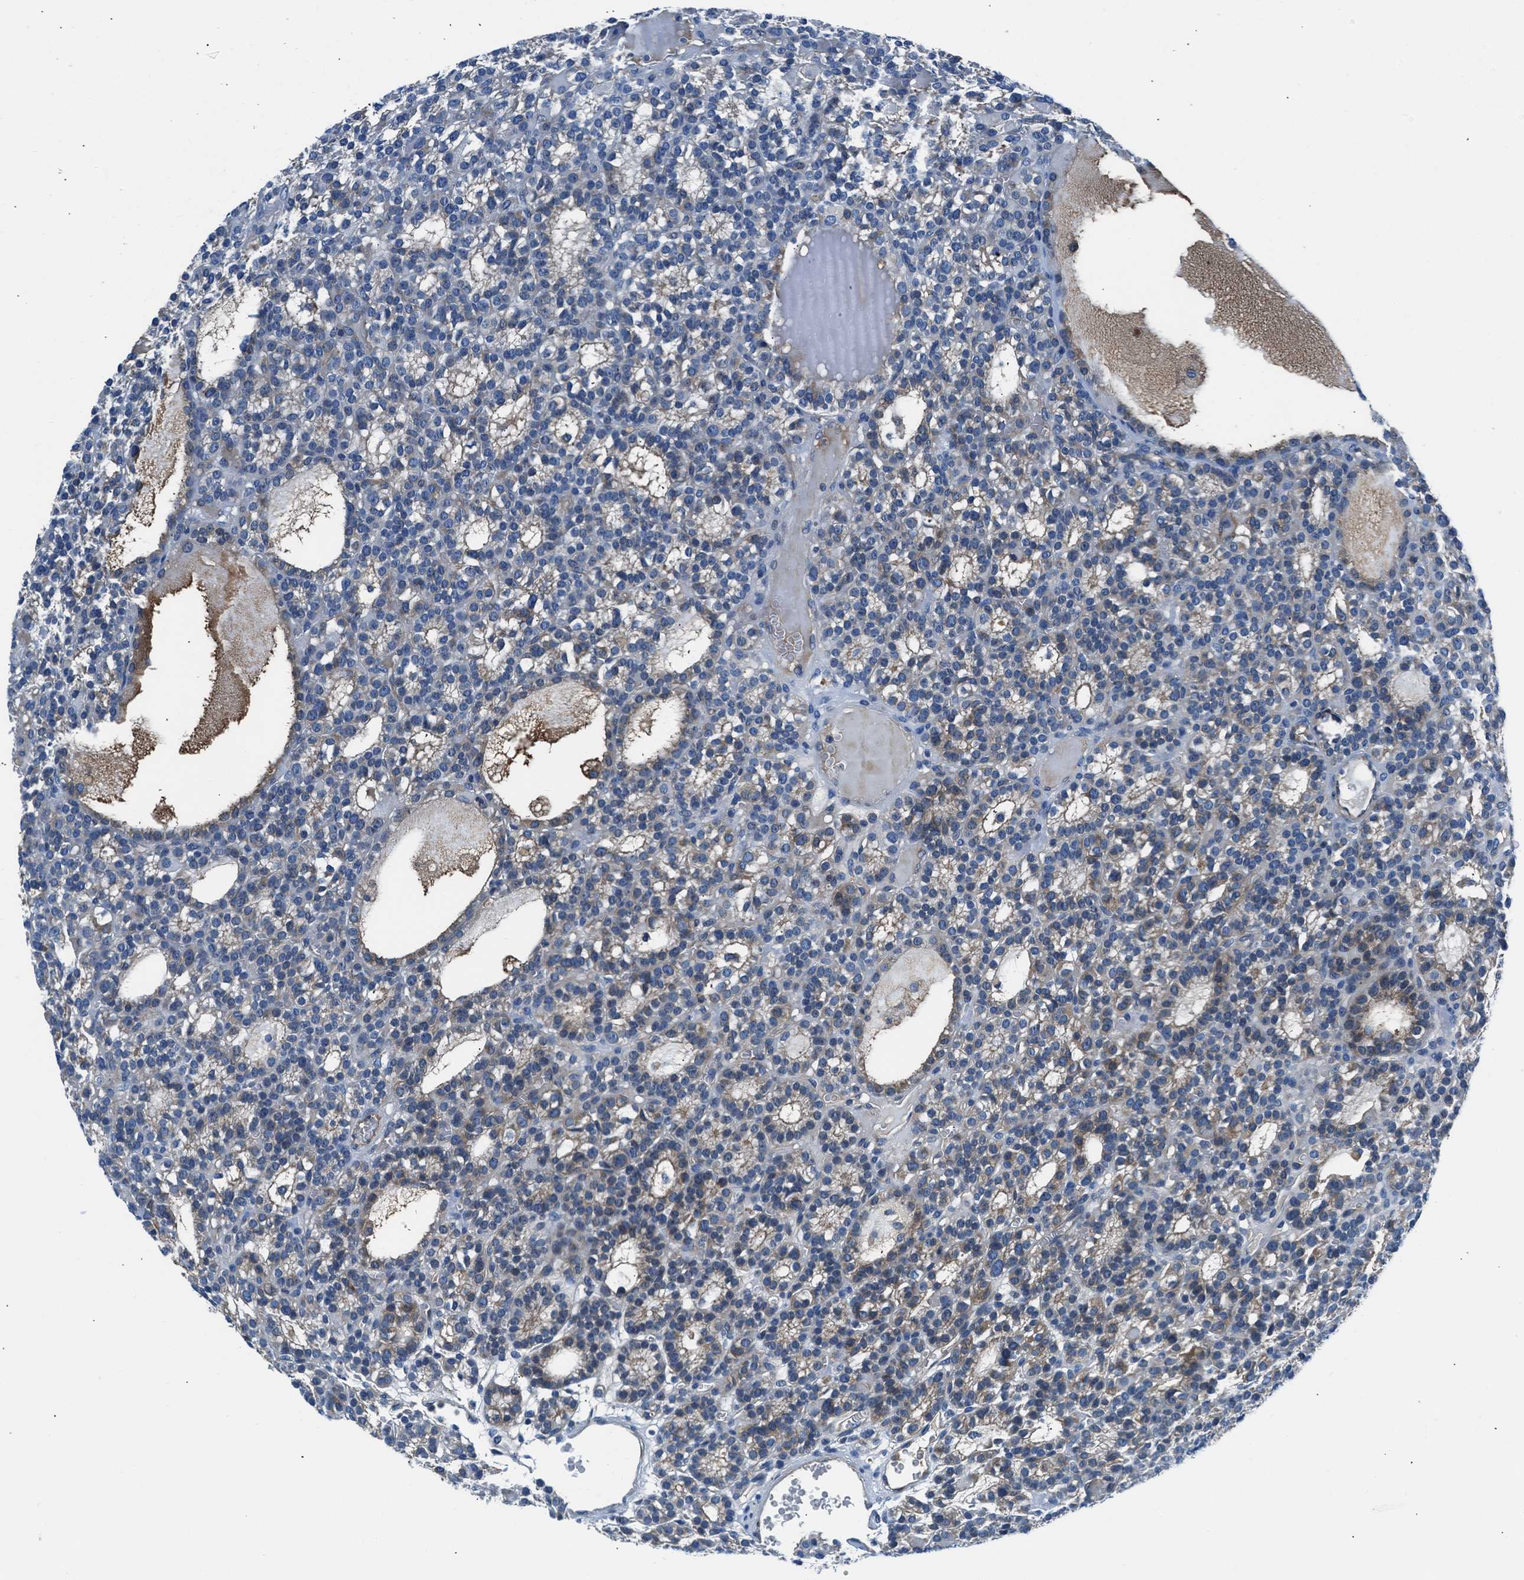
{"staining": {"intensity": "weak", "quantity": "25%-75%", "location": "cytoplasmic/membranous"}, "tissue": "parathyroid gland", "cell_type": "Glandular cells", "image_type": "normal", "snomed": [{"axis": "morphology", "description": "Normal tissue, NOS"}, {"axis": "morphology", "description": "Adenoma, NOS"}, {"axis": "topography", "description": "Parathyroid gland"}], "caption": "IHC histopathology image of benign human parathyroid gland stained for a protein (brown), which exhibits low levels of weak cytoplasmic/membranous expression in about 25%-75% of glandular cells.", "gene": "SLC38A6", "patient": {"sex": "female", "age": 58}}